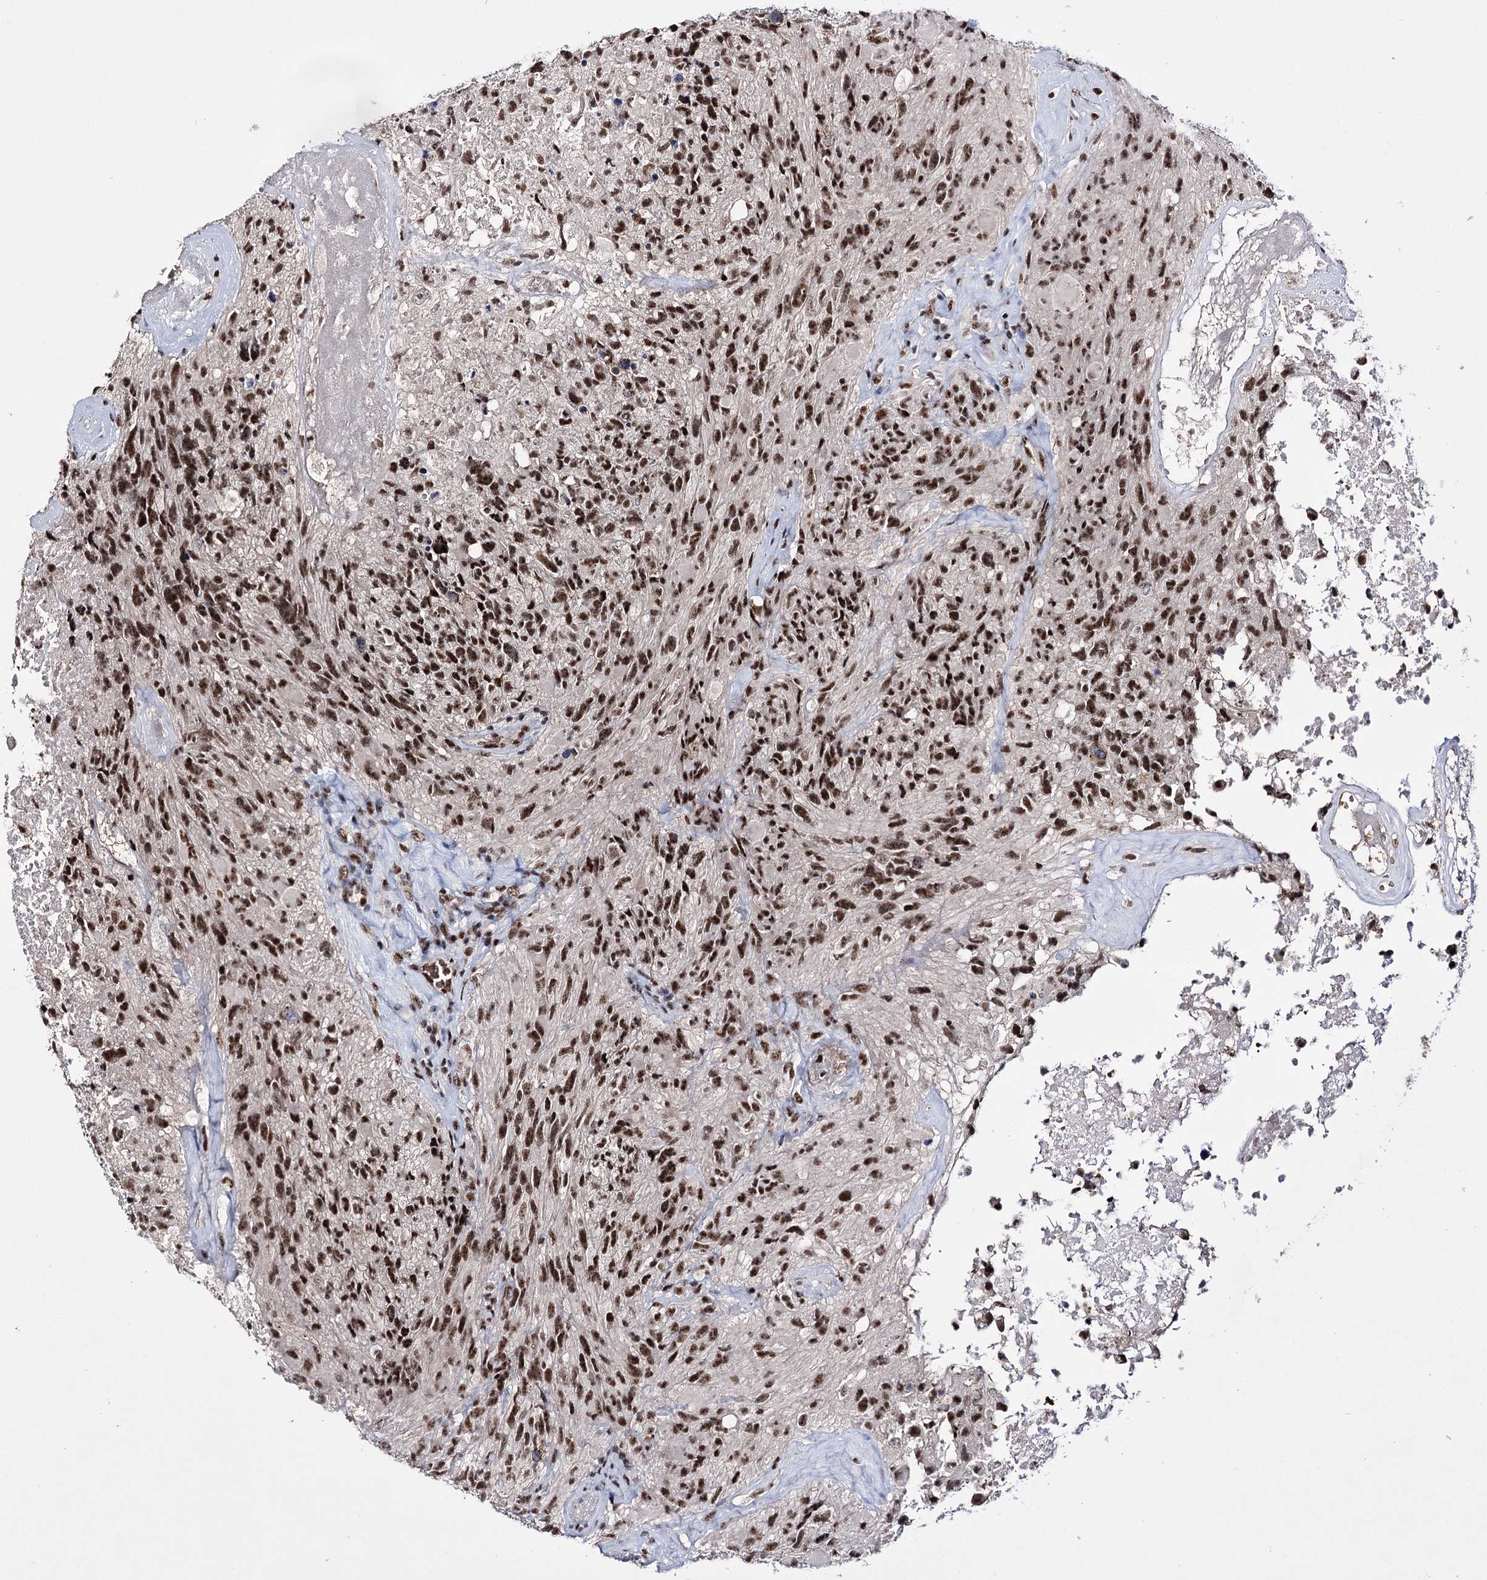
{"staining": {"intensity": "strong", "quantity": ">75%", "location": "nuclear"}, "tissue": "glioma", "cell_type": "Tumor cells", "image_type": "cancer", "snomed": [{"axis": "morphology", "description": "Glioma, malignant, High grade"}, {"axis": "topography", "description": "Brain"}], "caption": "Glioma stained with a protein marker shows strong staining in tumor cells.", "gene": "PRPF40A", "patient": {"sex": "male", "age": 76}}